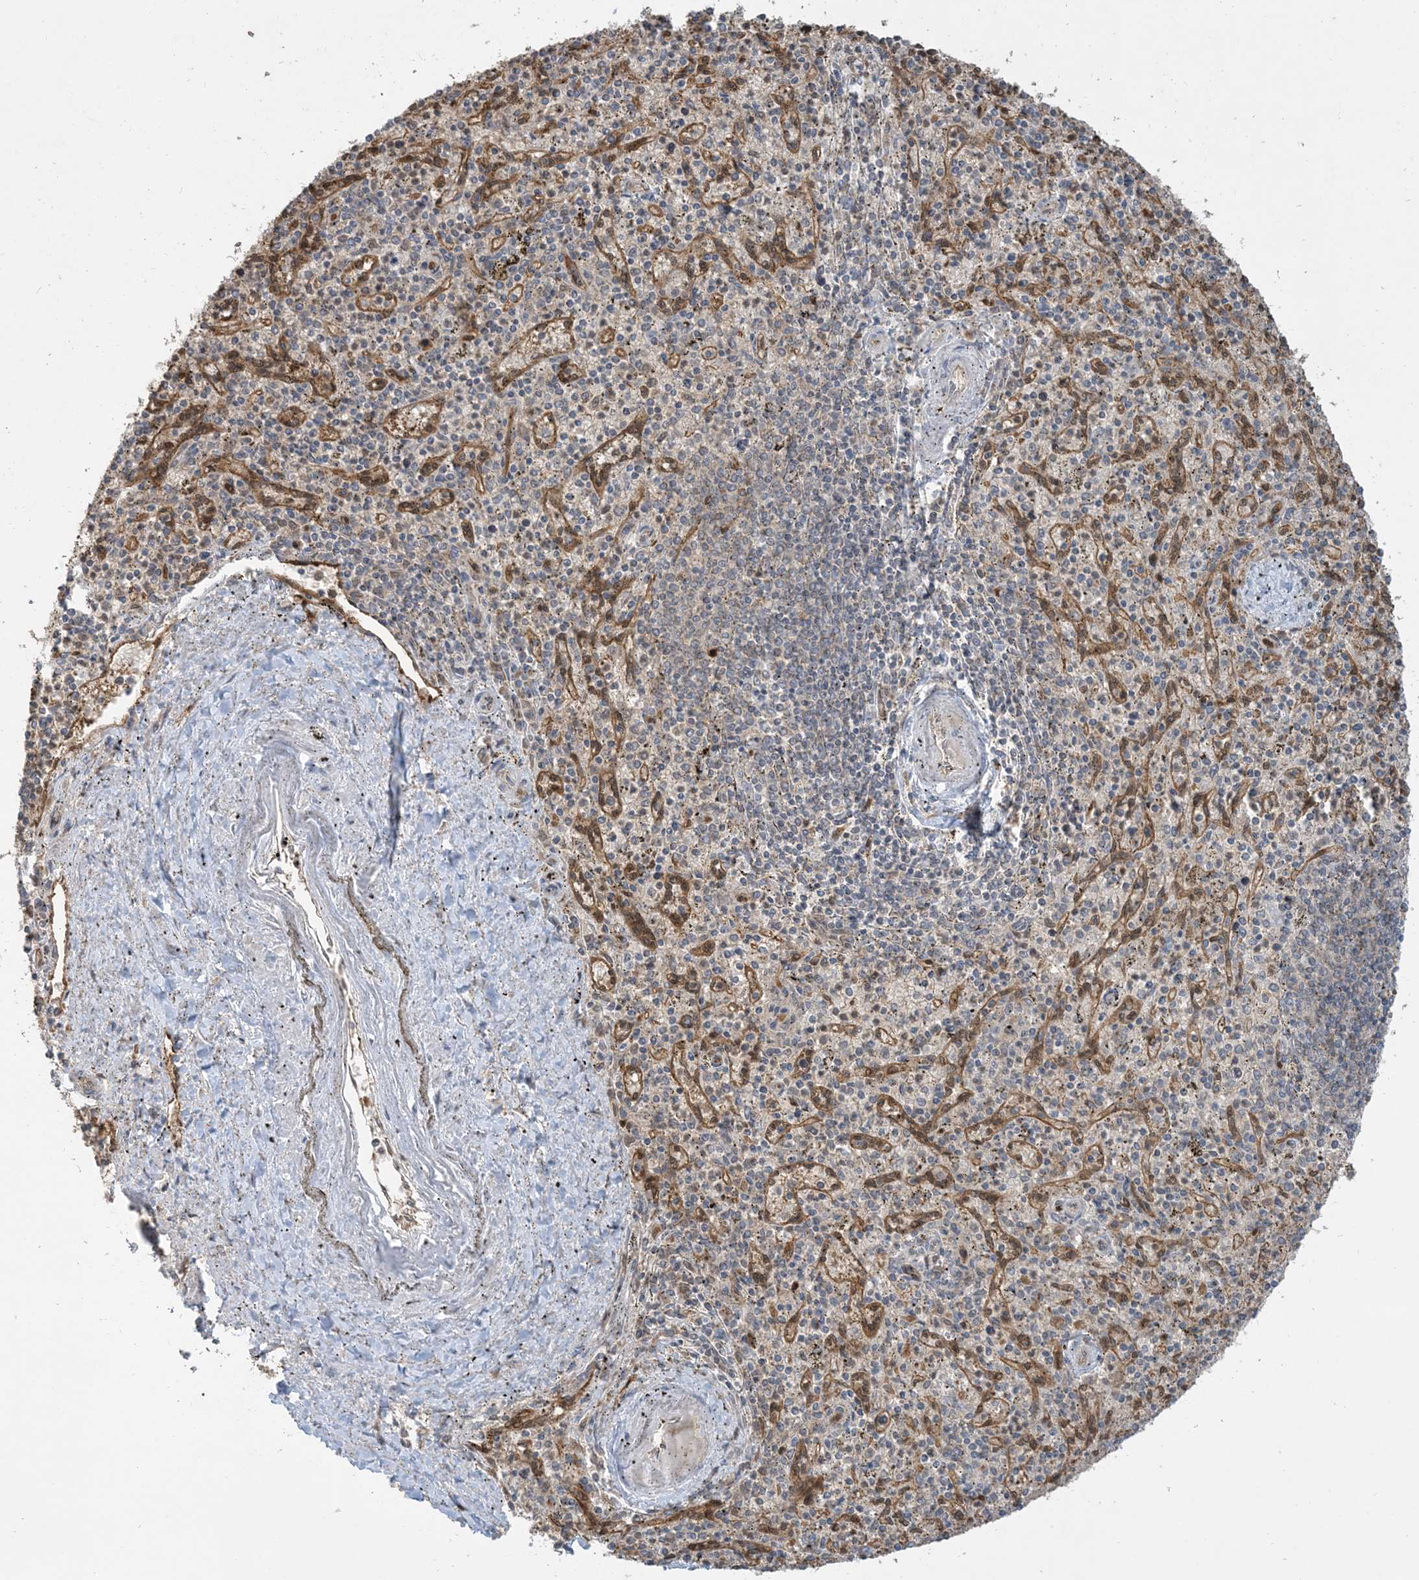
{"staining": {"intensity": "weak", "quantity": "<25%", "location": "cytoplasmic/membranous"}, "tissue": "spleen", "cell_type": "Cells in red pulp", "image_type": "normal", "snomed": [{"axis": "morphology", "description": "Normal tissue, NOS"}, {"axis": "topography", "description": "Spleen"}], "caption": "The micrograph reveals no significant positivity in cells in red pulp of spleen.", "gene": "PPM1F", "patient": {"sex": "male", "age": 72}}